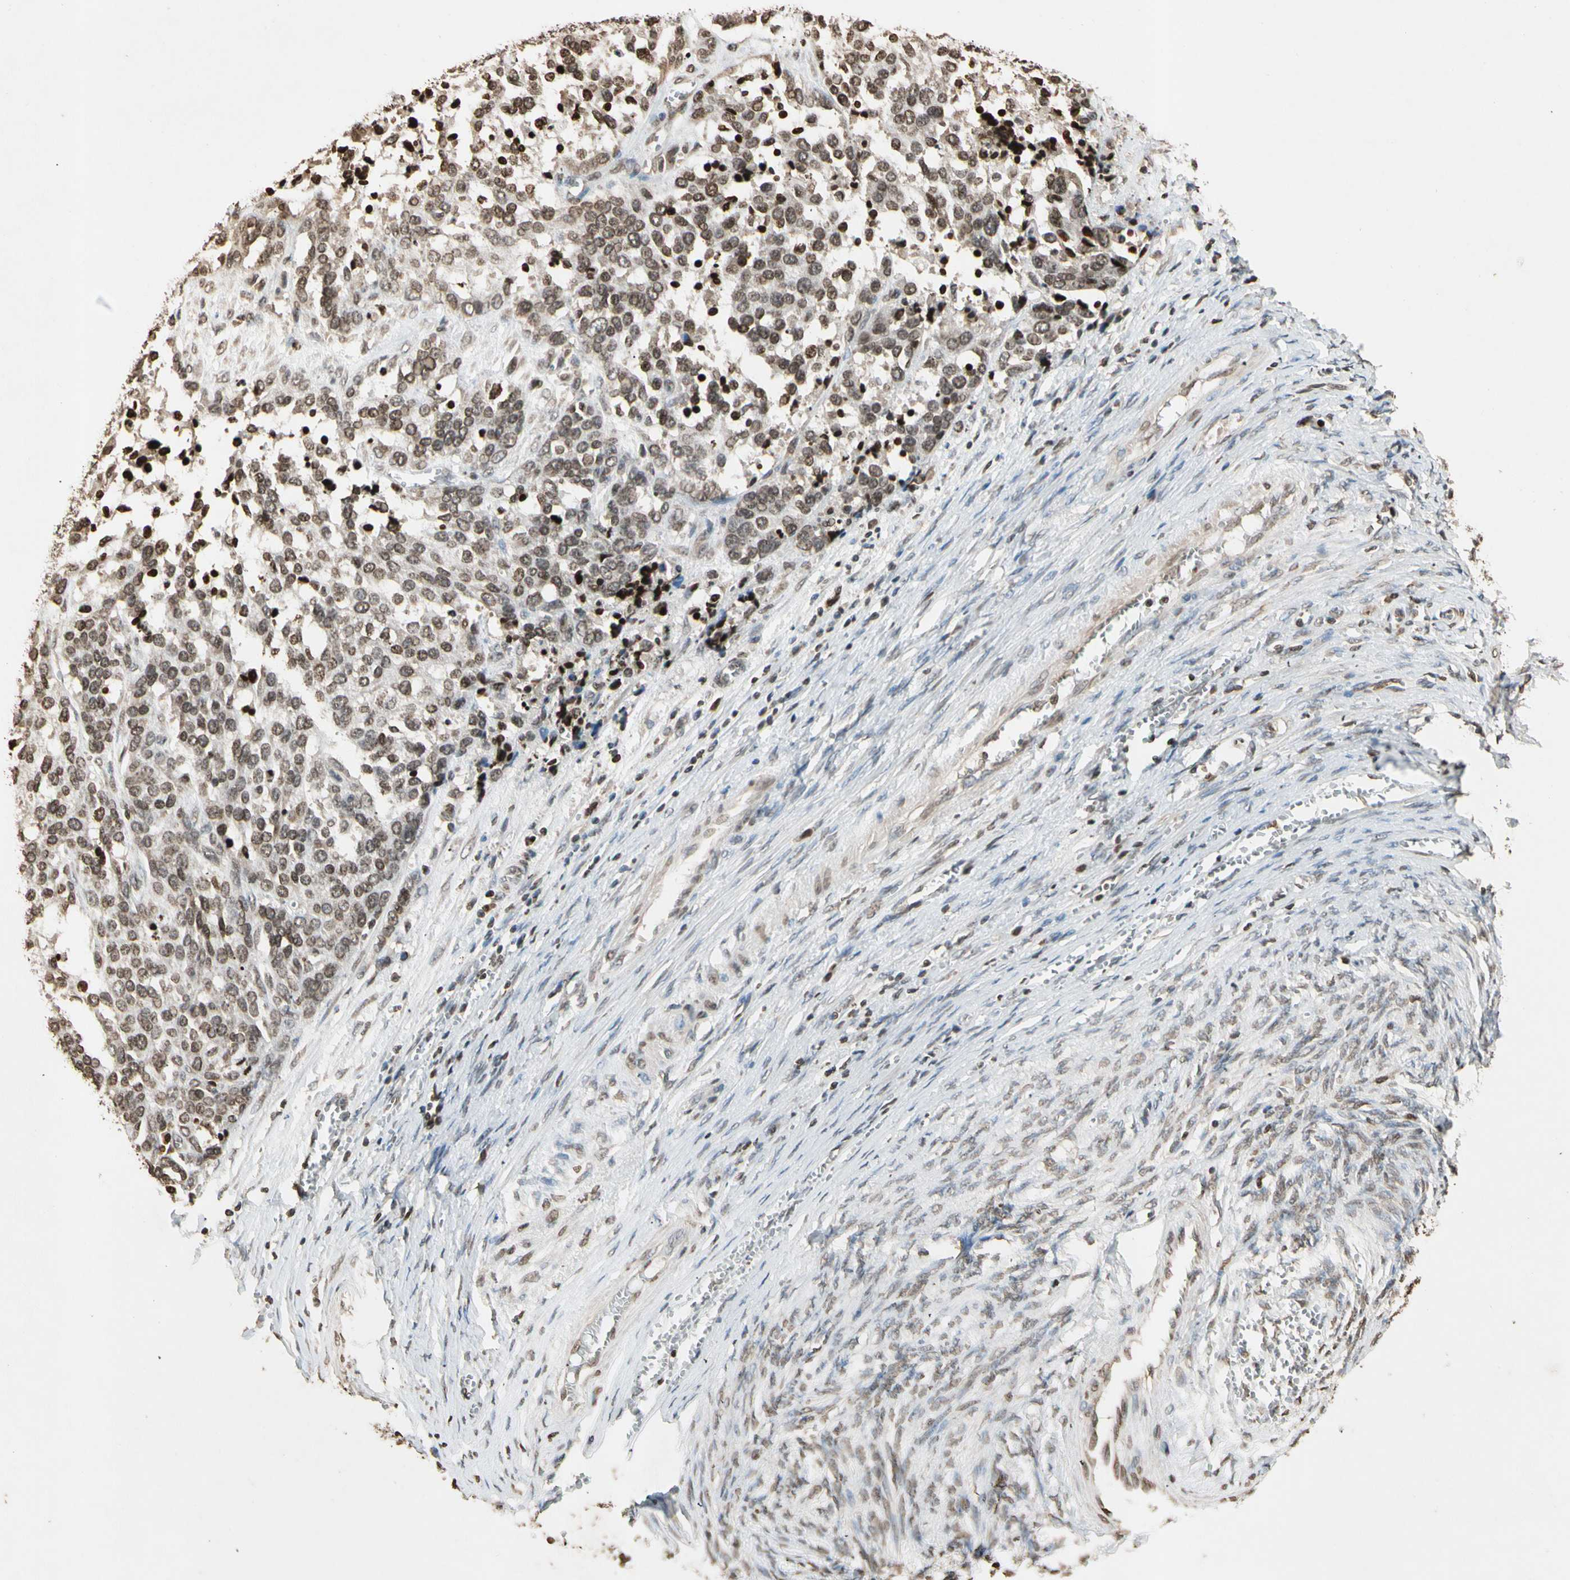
{"staining": {"intensity": "weak", "quantity": "25%-75%", "location": "nuclear"}, "tissue": "ovarian cancer", "cell_type": "Tumor cells", "image_type": "cancer", "snomed": [{"axis": "morphology", "description": "Cystadenocarcinoma, serous, NOS"}, {"axis": "topography", "description": "Ovary"}], "caption": "Ovarian serous cystadenocarcinoma tissue shows weak nuclear positivity in approximately 25%-75% of tumor cells, visualized by immunohistochemistry.", "gene": "TOP1", "patient": {"sex": "female", "age": 44}}